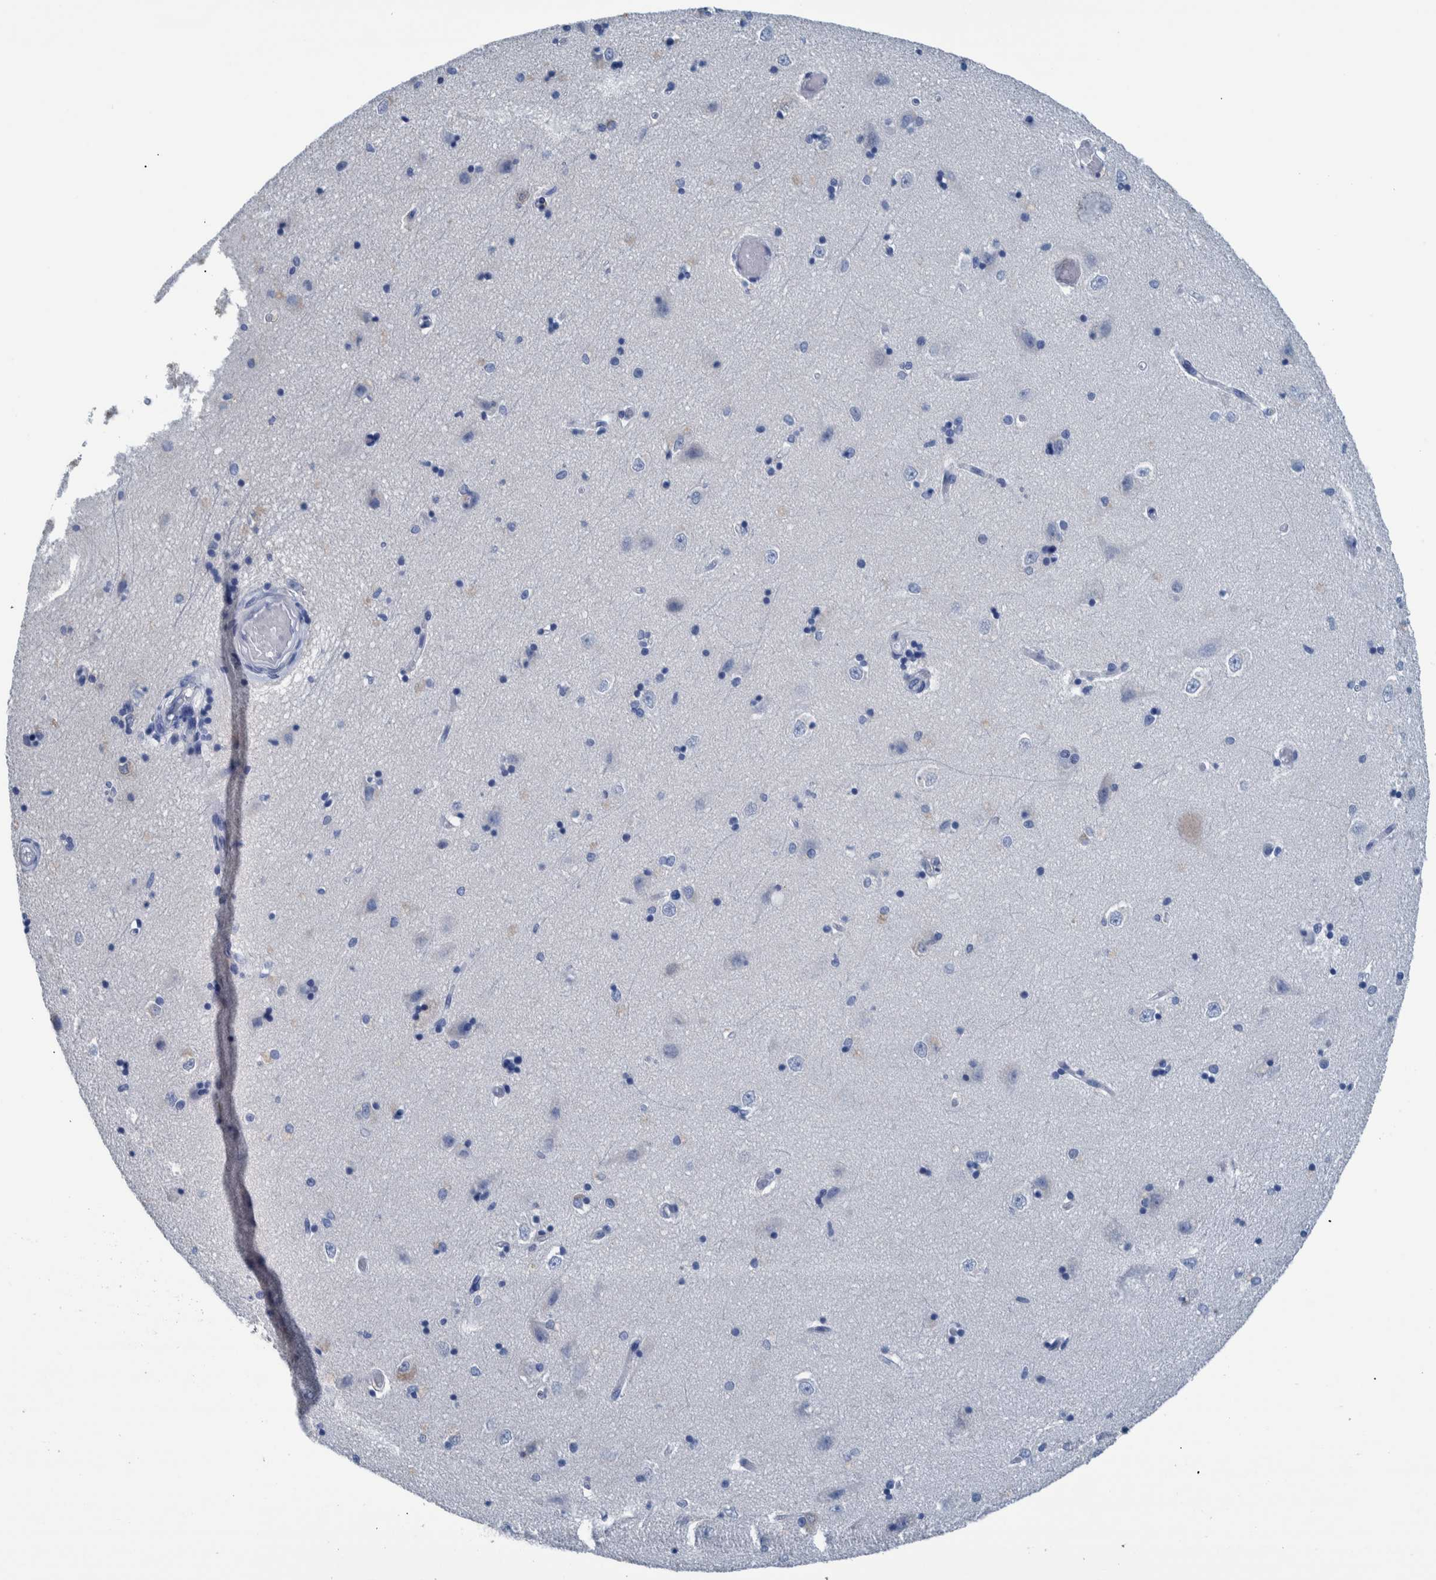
{"staining": {"intensity": "negative", "quantity": "none", "location": "none"}, "tissue": "hippocampus", "cell_type": "Glial cells", "image_type": "normal", "snomed": [{"axis": "morphology", "description": "Normal tissue, NOS"}, {"axis": "topography", "description": "Hippocampus"}], "caption": "Glial cells are negative for brown protein staining in unremarkable hippocampus. (Brightfield microscopy of DAB IHC at high magnification).", "gene": "IDO1", "patient": {"sex": "male", "age": 45}}